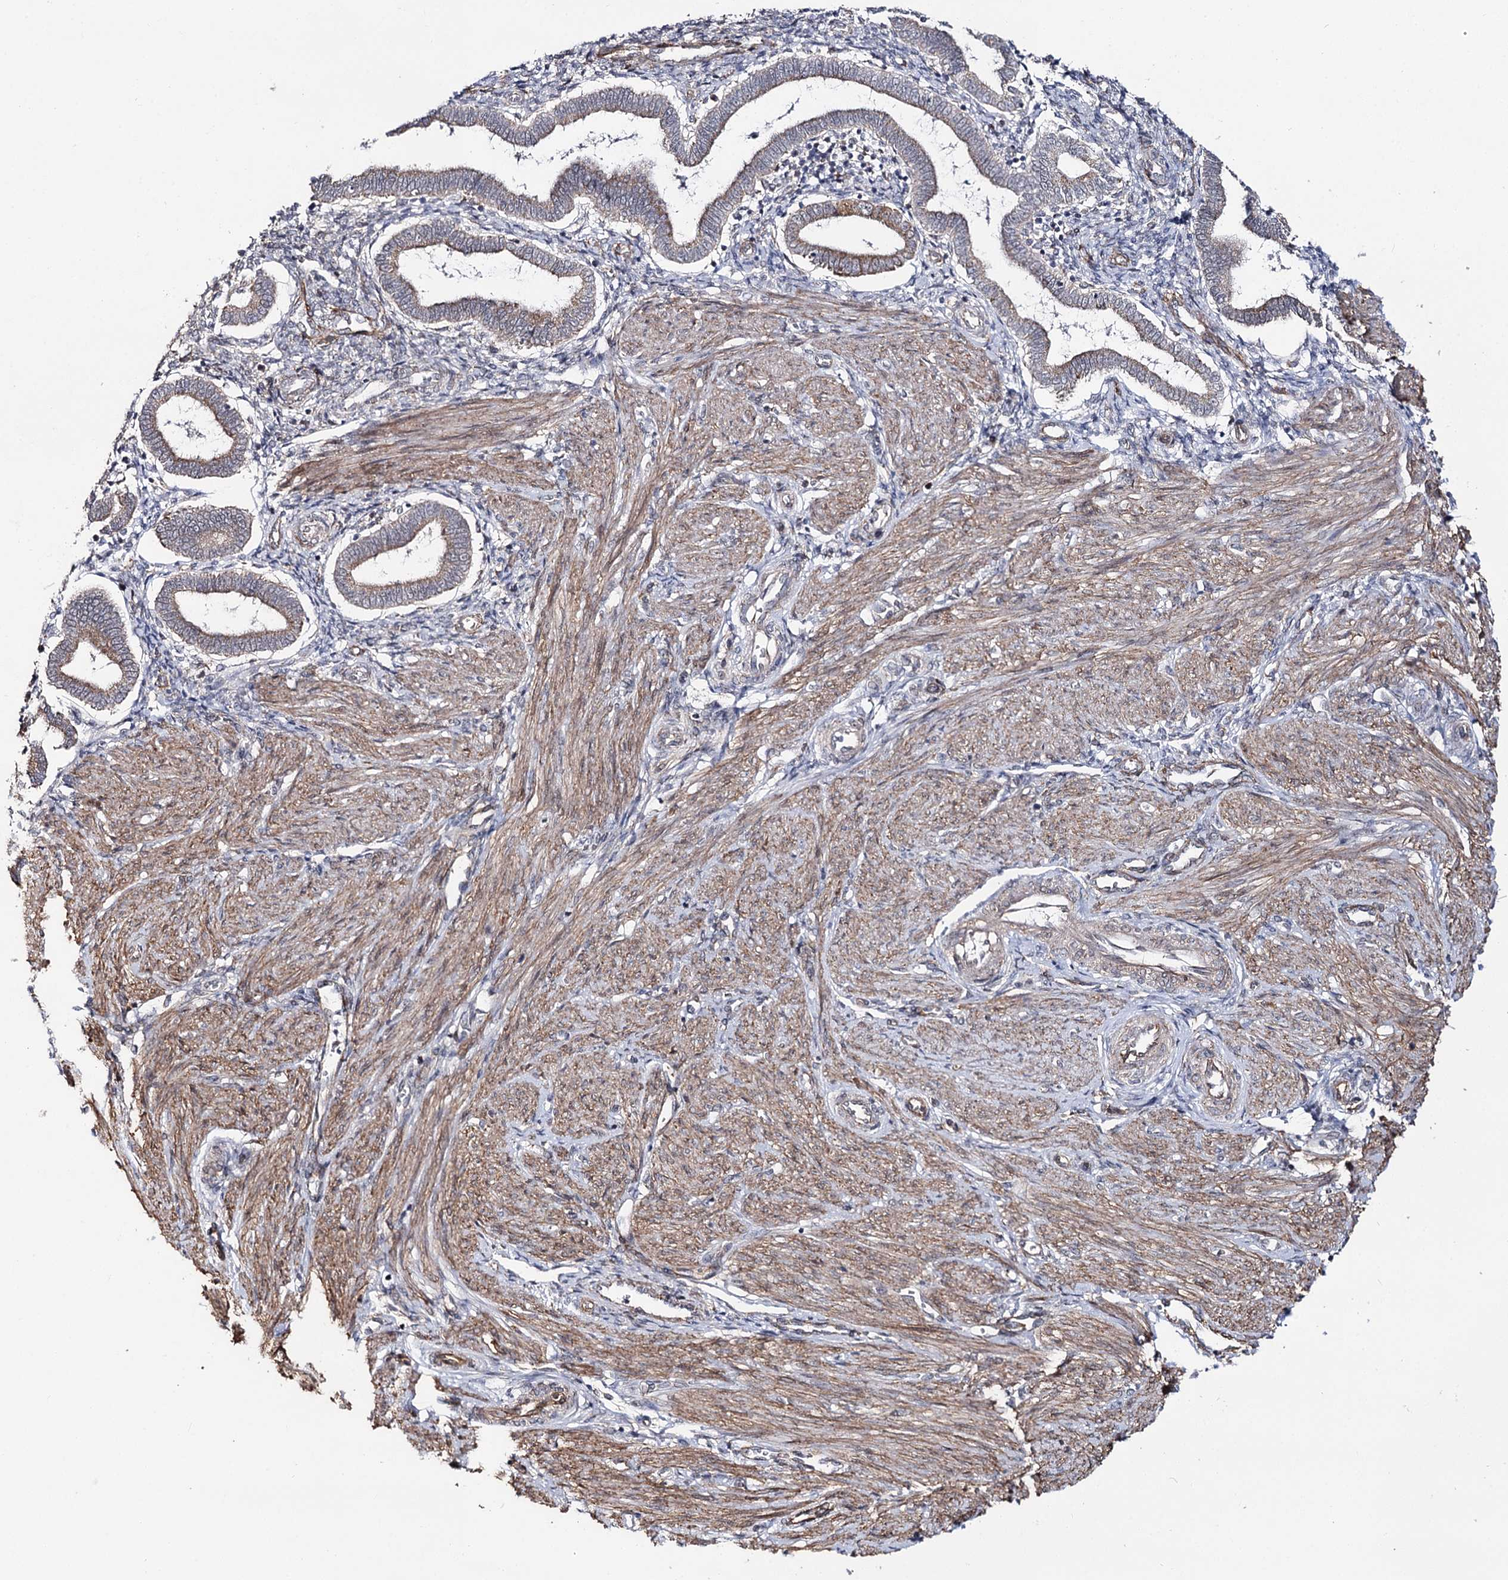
{"staining": {"intensity": "weak", "quantity": "25%-75%", "location": "cytoplasmic/membranous"}, "tissue": "endometrium", "cell_type": "Cells in endometrial stroma", "image_type": "normal", "snomed": [{"axis": "morphology", "description": "Normal tissue, NOS"}, {"axis": "topography", "description": "Endometrium"}], "caption": "Endometrium stained for a protein exhibits weak cytoplasmic/membranous positivity in cells in endometrial stroma. (DAB IHC, brown staining for protein, blue staining for nuclei).", "gene": "CBR4", "patient": {"sex": "female", "age": 24}}